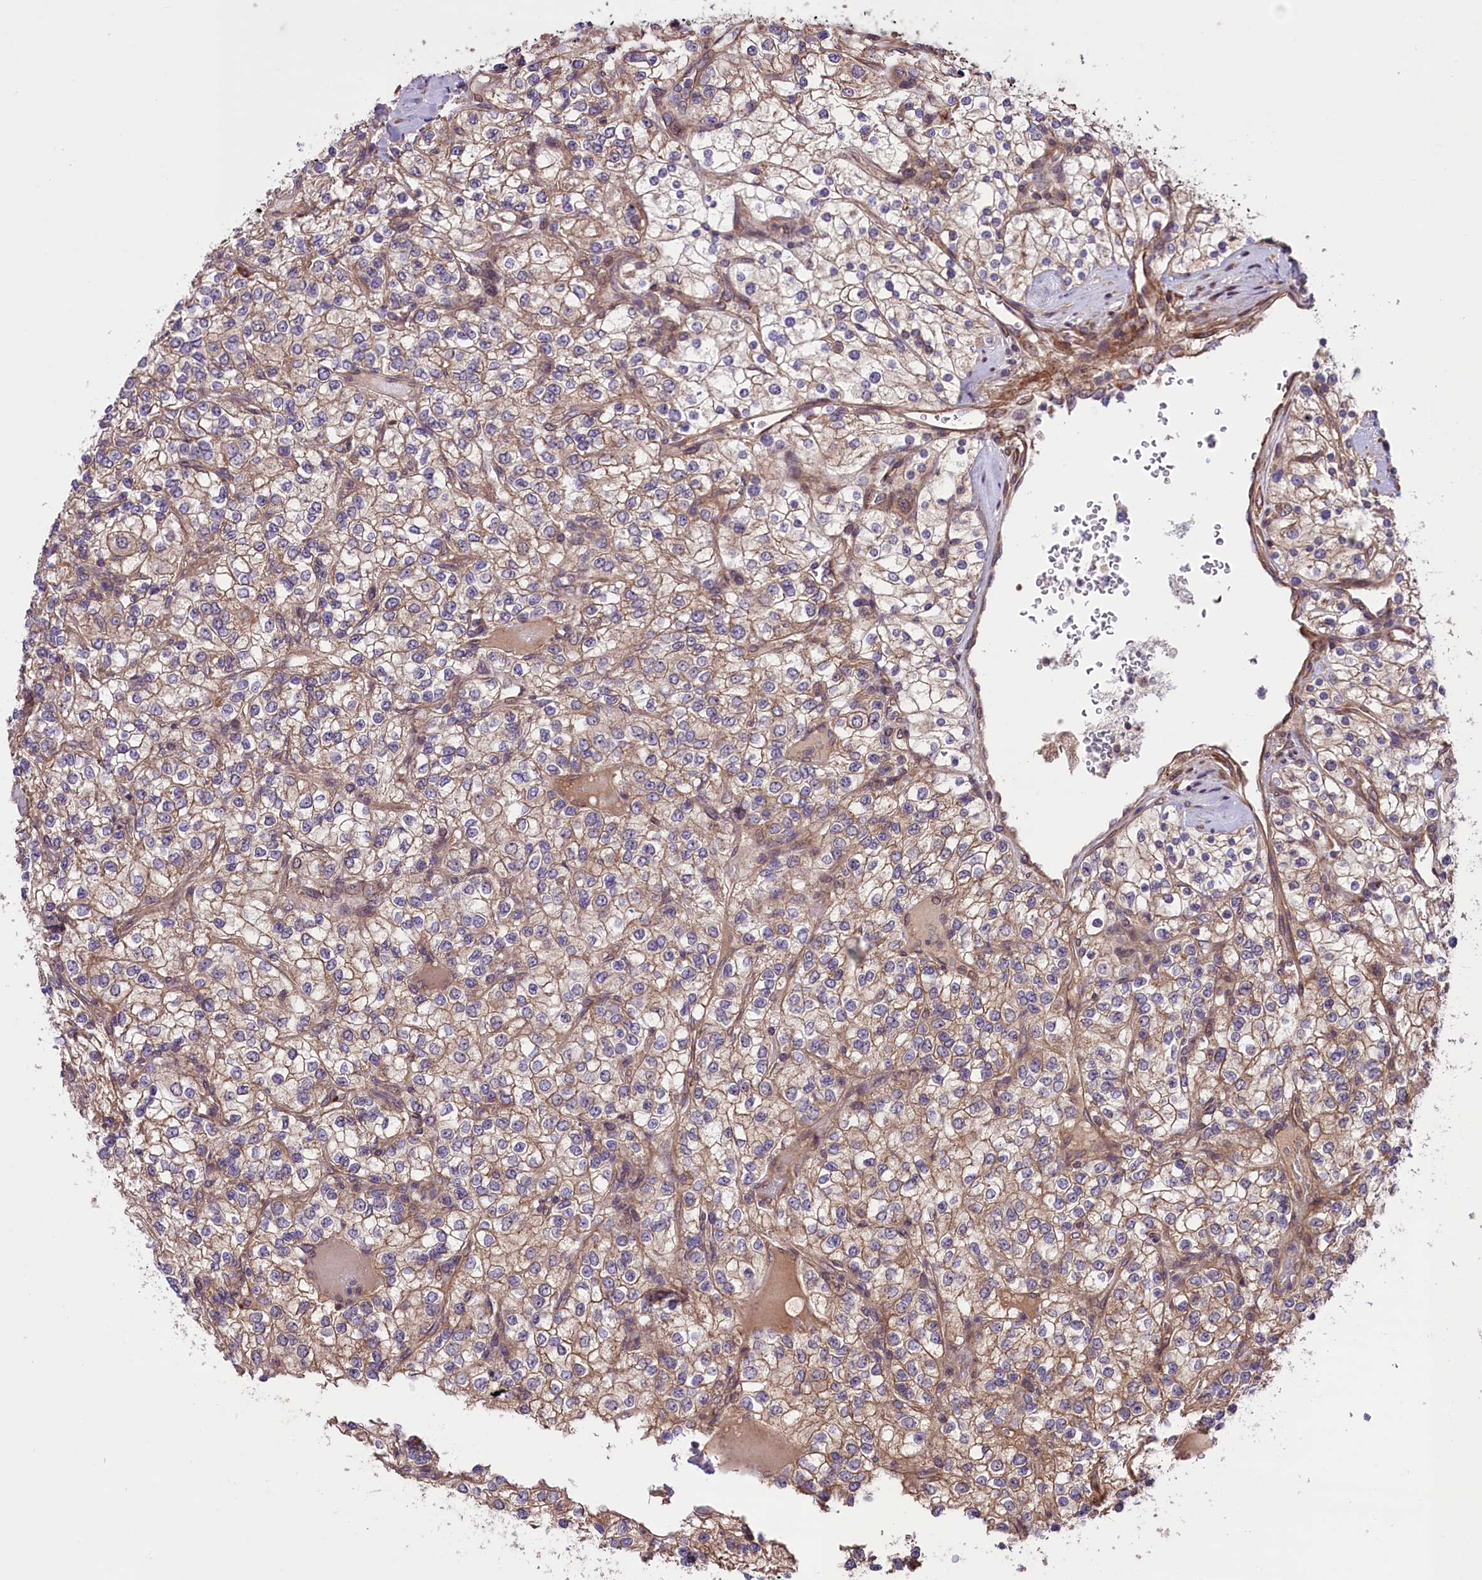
{"staining": {"intensity": "weak", "quantity": ">75%", "location": "cytoplasmic/membranous"}, "tissue": "renal cancer", "cell_type": "Tumor cells", "image_type": "cancer", "snomed": [{"axis": "morphology", "description": "Adenocarcinoma, NOS"}, {"axis": "topography", "description": "Kidney"}], "caption": "Approximately >75% of tumor cells in renal cancer demonstrate weak cytoplasmic/membranous protein staining as visualized by brown immunohistochemical staining.", "gene": "HDAC5", "patient": {"sex": "male", "age": 80}}